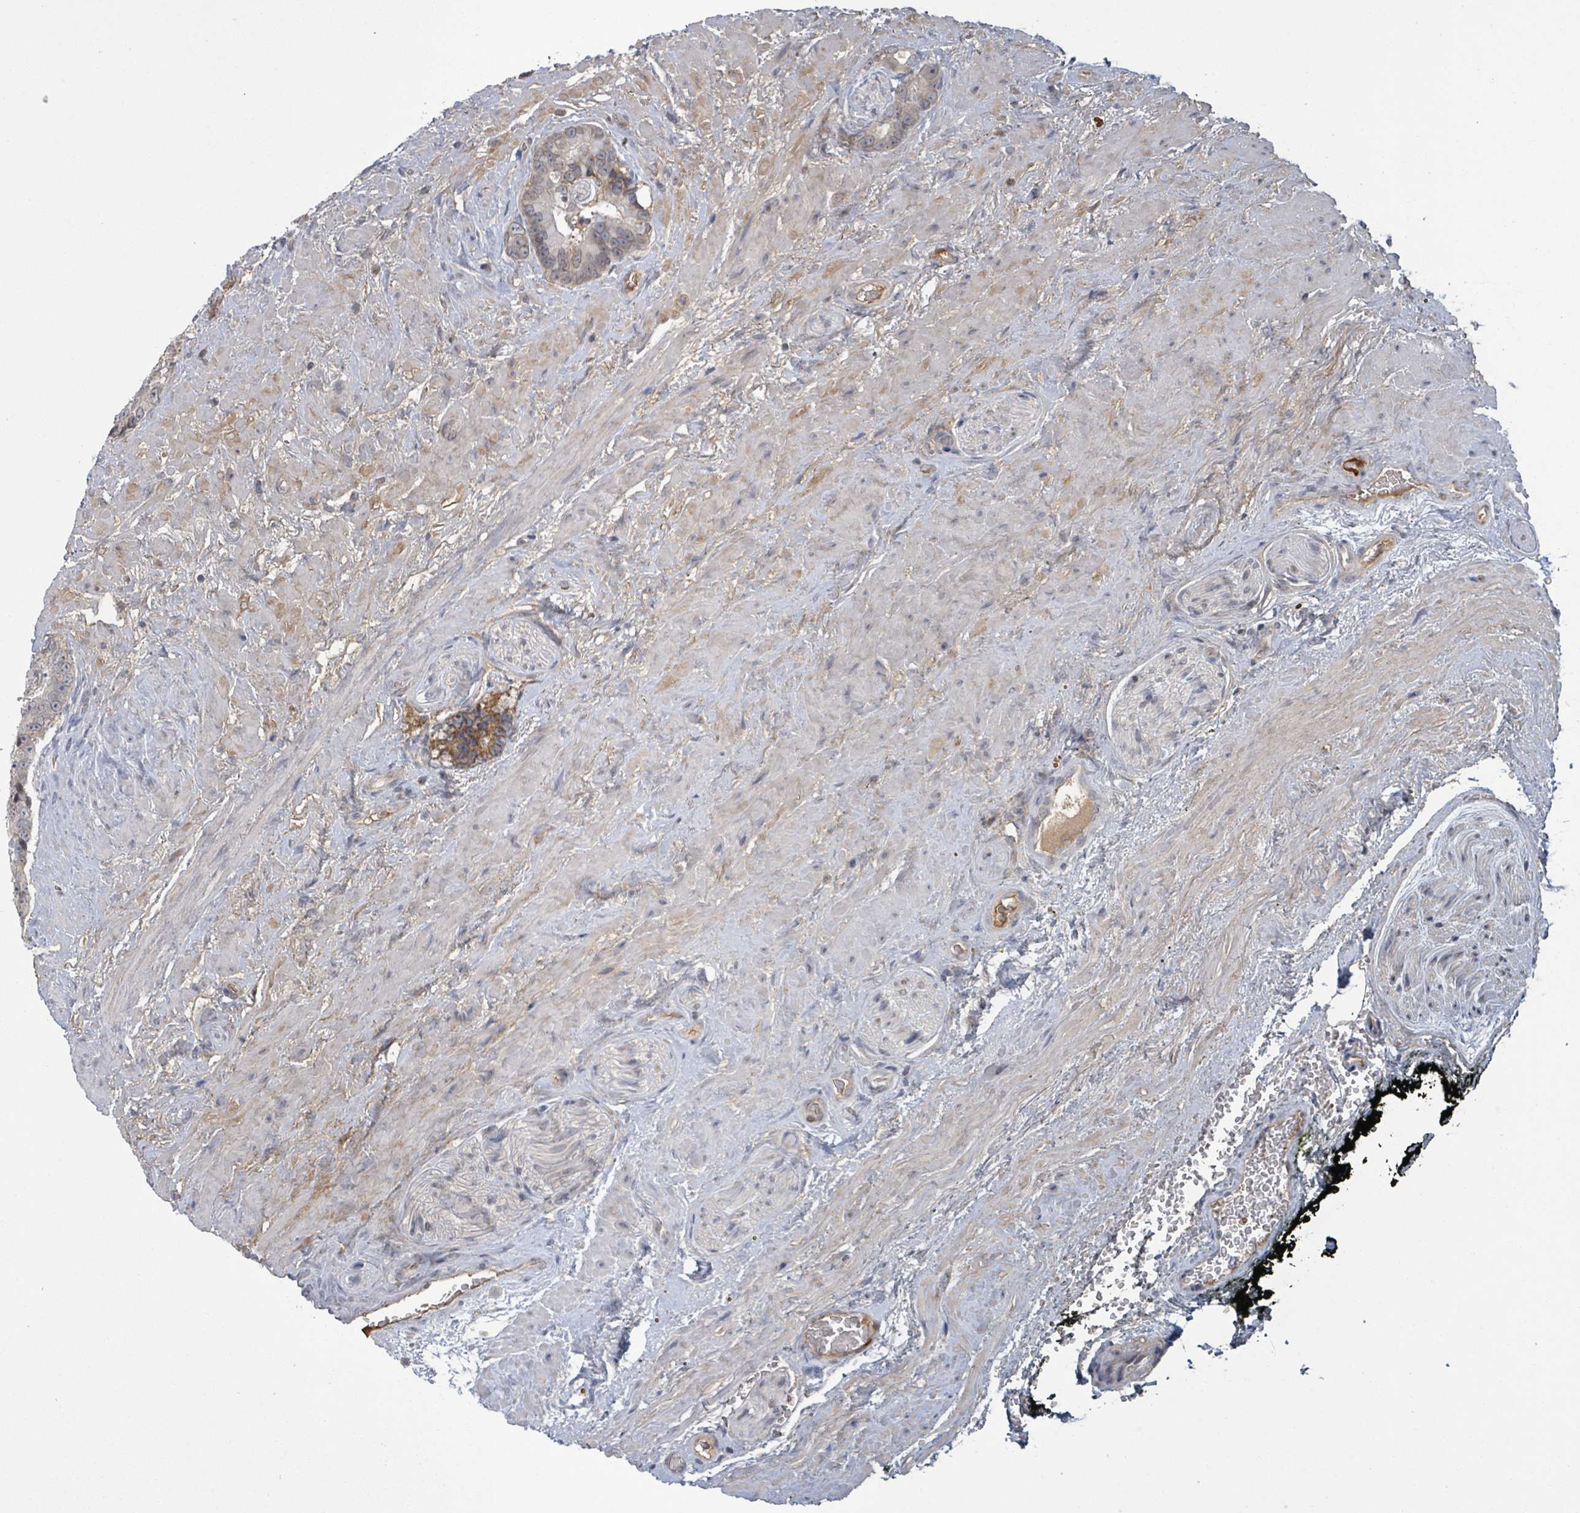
{"staining": {"intensity": "weak", "quantity": "<25%", "location": "cytoplasmic/membranous"}, "tissue": "prostate cancer", "cell_type": "Tumor cells", "image_type": "cancer", "snomed": [{"axis": "morphology", "description": "Adenocarcinoma, High grade"}, {"axis": "topography", "description": "Prostate"}], "caption": "Tumor cells are negative for protein expression in human prostate cancer. Brightfield microscopy of immunohistochemistry stained with DAB (3,3'-diaminobenzidine) (brown) and hematoxylin (blue), captured at high magnification.", "gene": "GRM8", "patient": {"sex": "male", "age": 74}}